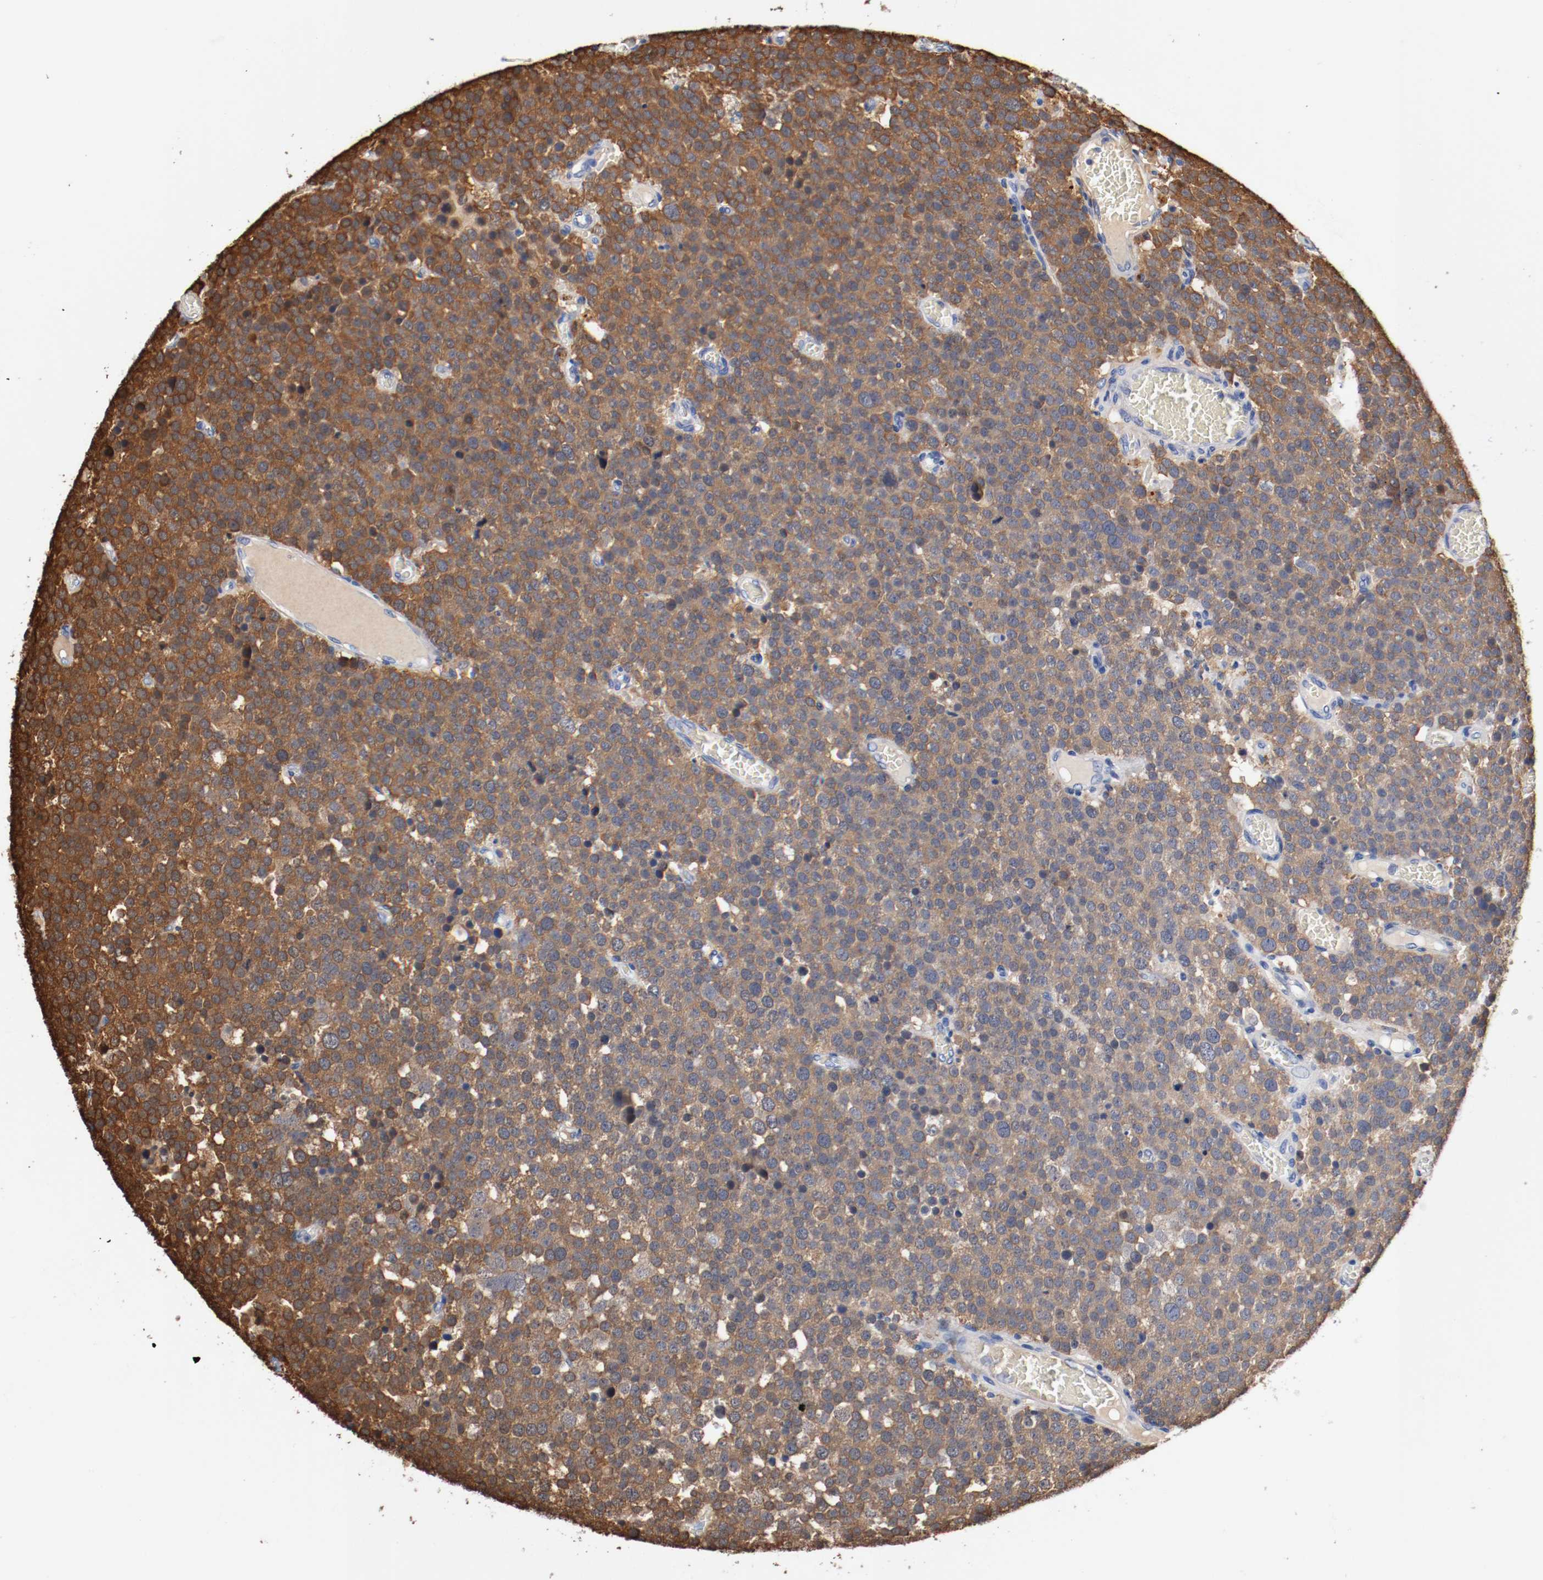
{"staining": {"intensity": "strong", "quantity": ">75%", "location": "cytoplasmic/membranous"}, "tissue": "testis cancer", "cell_type": "Tumor cells", "image_type": "cancer", "snomed": [{"axis": "morphology", "description": "Seminoma, NOS"}, {"axis": "topography", "description": "Testis"}], "caption": "Brown immunohistochemical staining in testis seminoma reveals strong cytoplasmic/membranous expression in about >75% of tumor cells.", "gene": "TNC", "patient": {"sex": "male", "age": 71}}